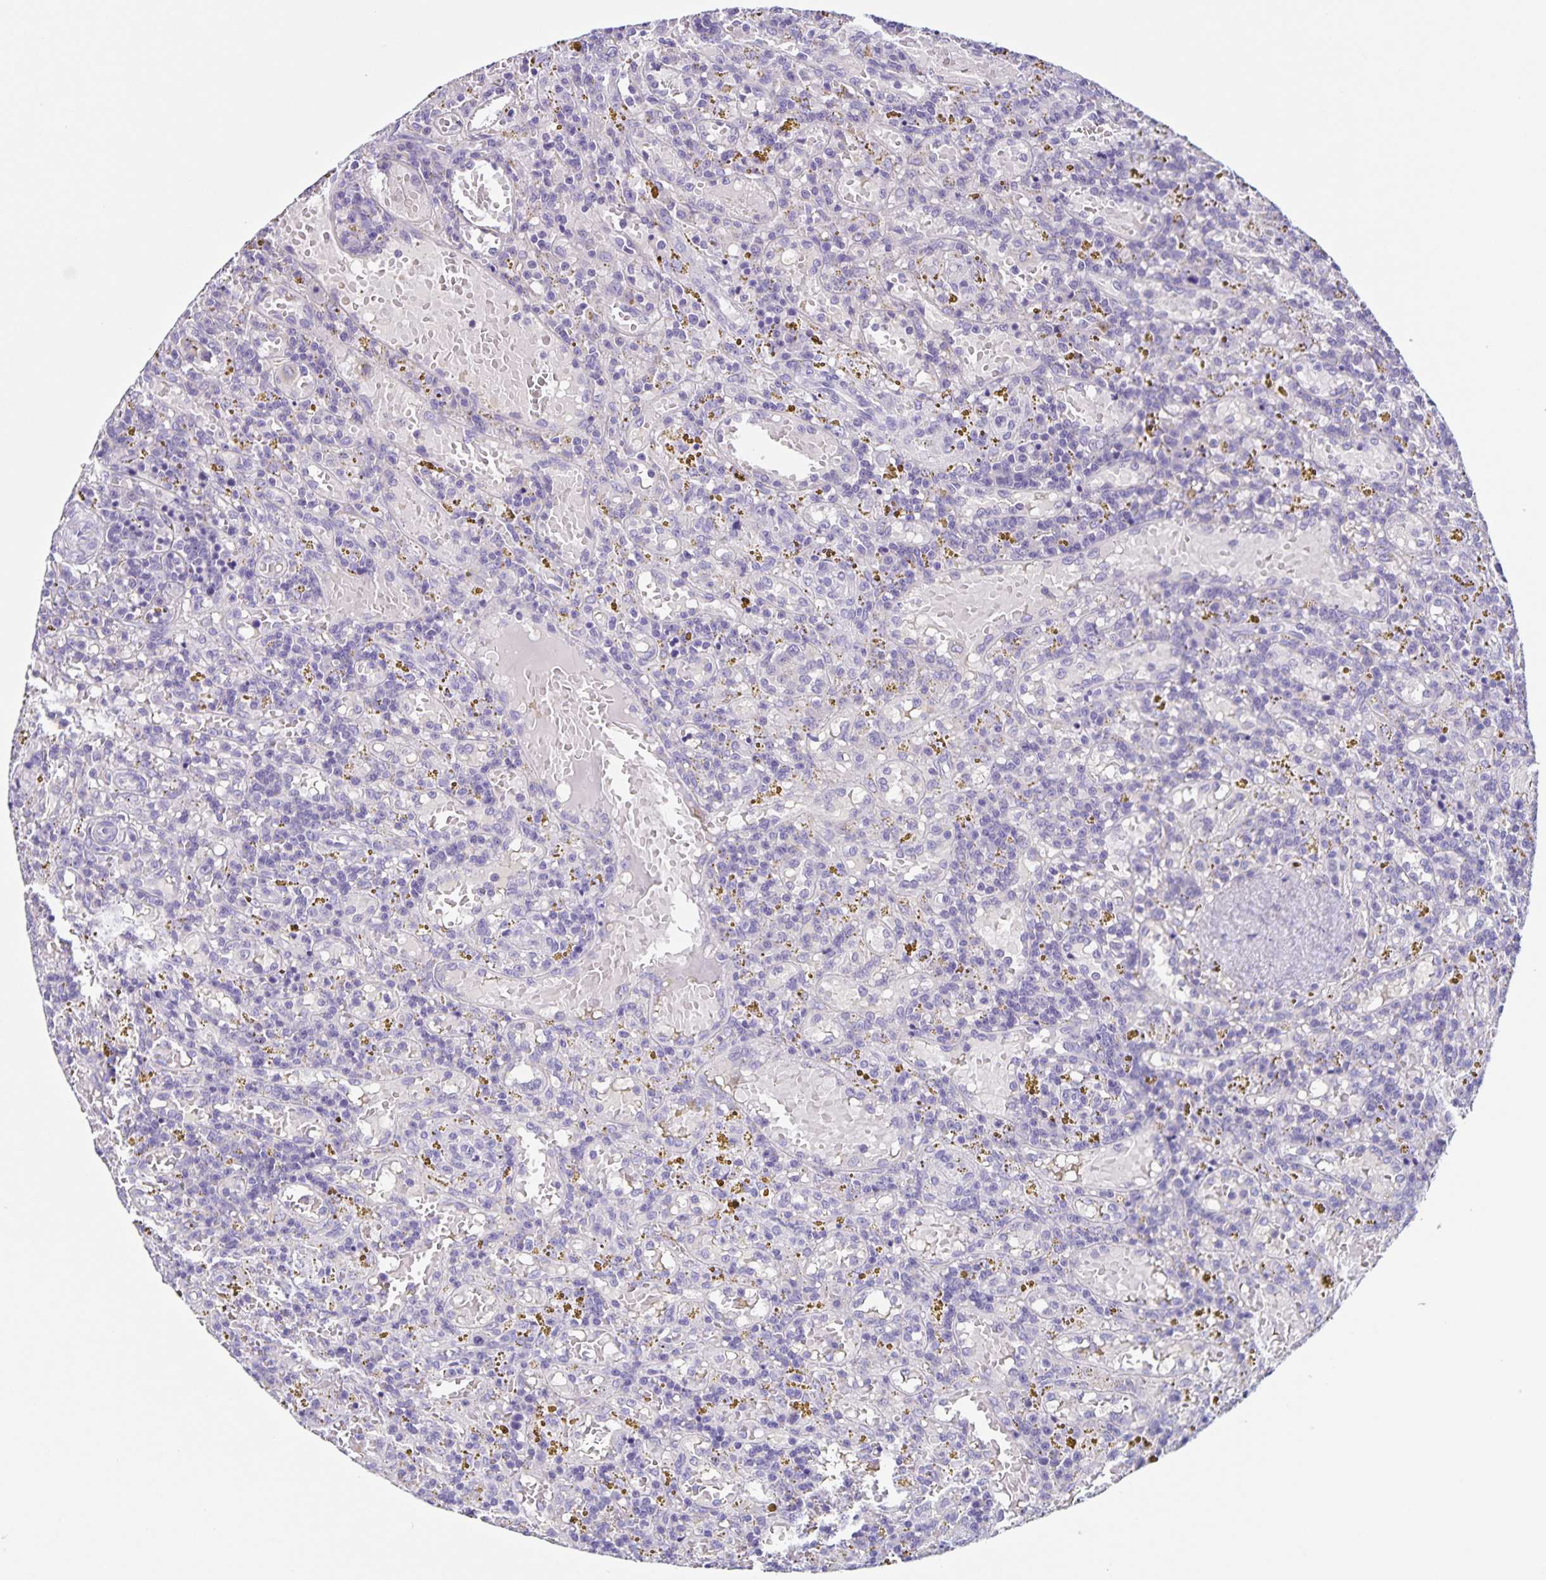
{"staining": {"intensity": "negative", "quantity": "none", "location": "none"}, "tissue": "lymphoma", "cell_type": "Tumor cells", "image_type": "cancer", "snomed": [{"axis": "morphology", "description": "Malignant lymphoma, non-Hodgkin's type, Low grade"}, {"axis": "topography", "description": "Spleen"}], "caption": "This photomicrograph is of malignant lymphoma, non-Hodgkin's type (low-grade) stained with immunohistochemistry to label a protein in brown with the nuclei are counter-stained blue. There is no expression in tumor cells.", "gene": "SLC12A3", "patient": {"sex": "female", "age": 65}}